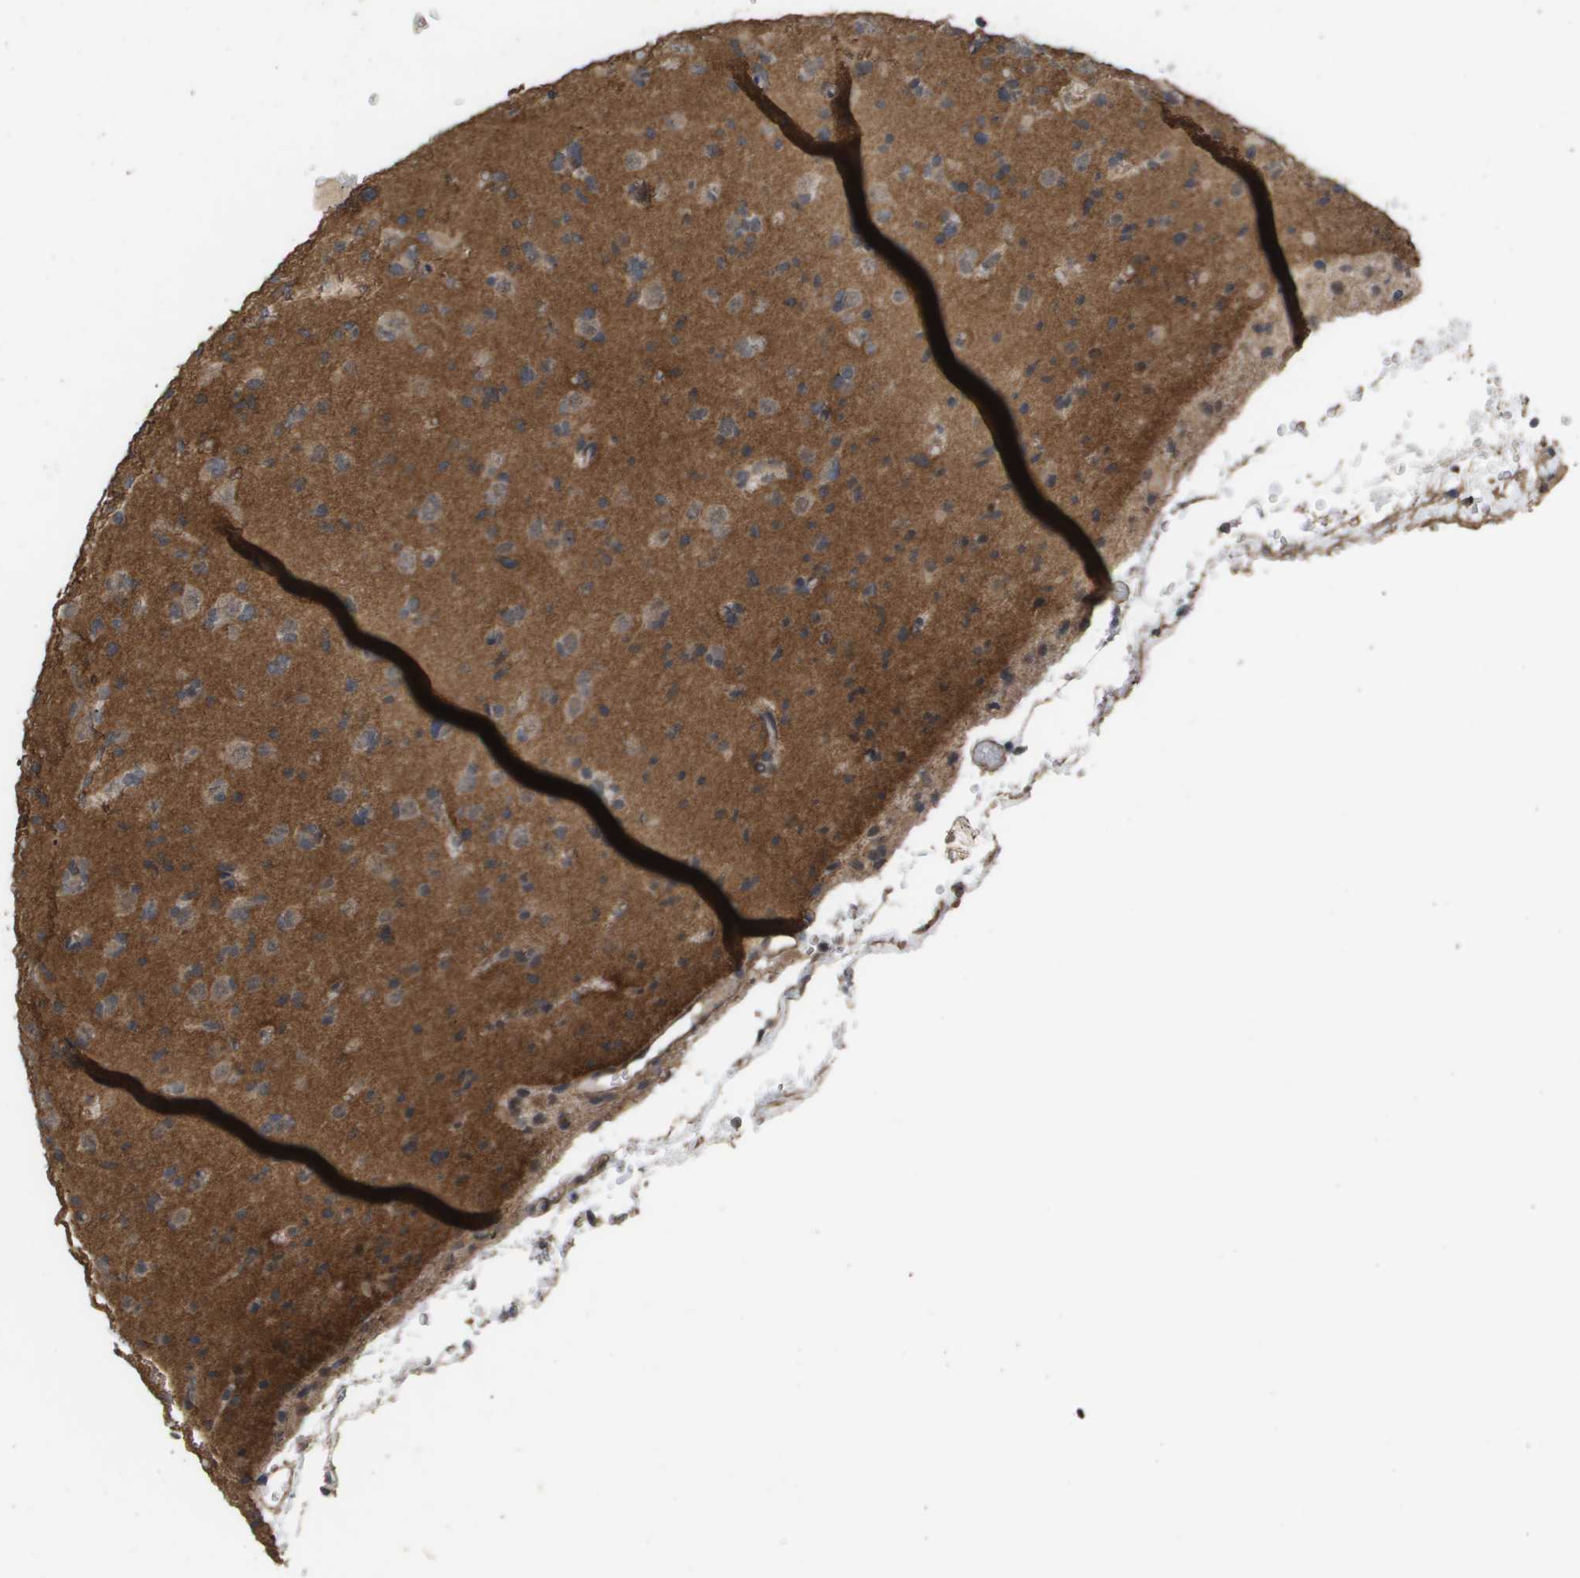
{"staining": {"intensity": "moderate", "quantity": "25%-75%", "location": "cytoplasmic/membranous"}, "tissue": "glioma", "cell_type": "Tumor cells", "image_type": "cancer", "snomed": [{"axis": "morphology", "description": "Glioma, malignant, Low grade"}, {"axis": "topography", "description": "Brain"}], "caption": "Protein staining exhibits moderate cytoplasmic/membranous staining in approximately 25%-75% of tumor cells in malignant glioma (low-grade).", "gene": "CUL5", "patient": {"sex": "female", "age": 22}}